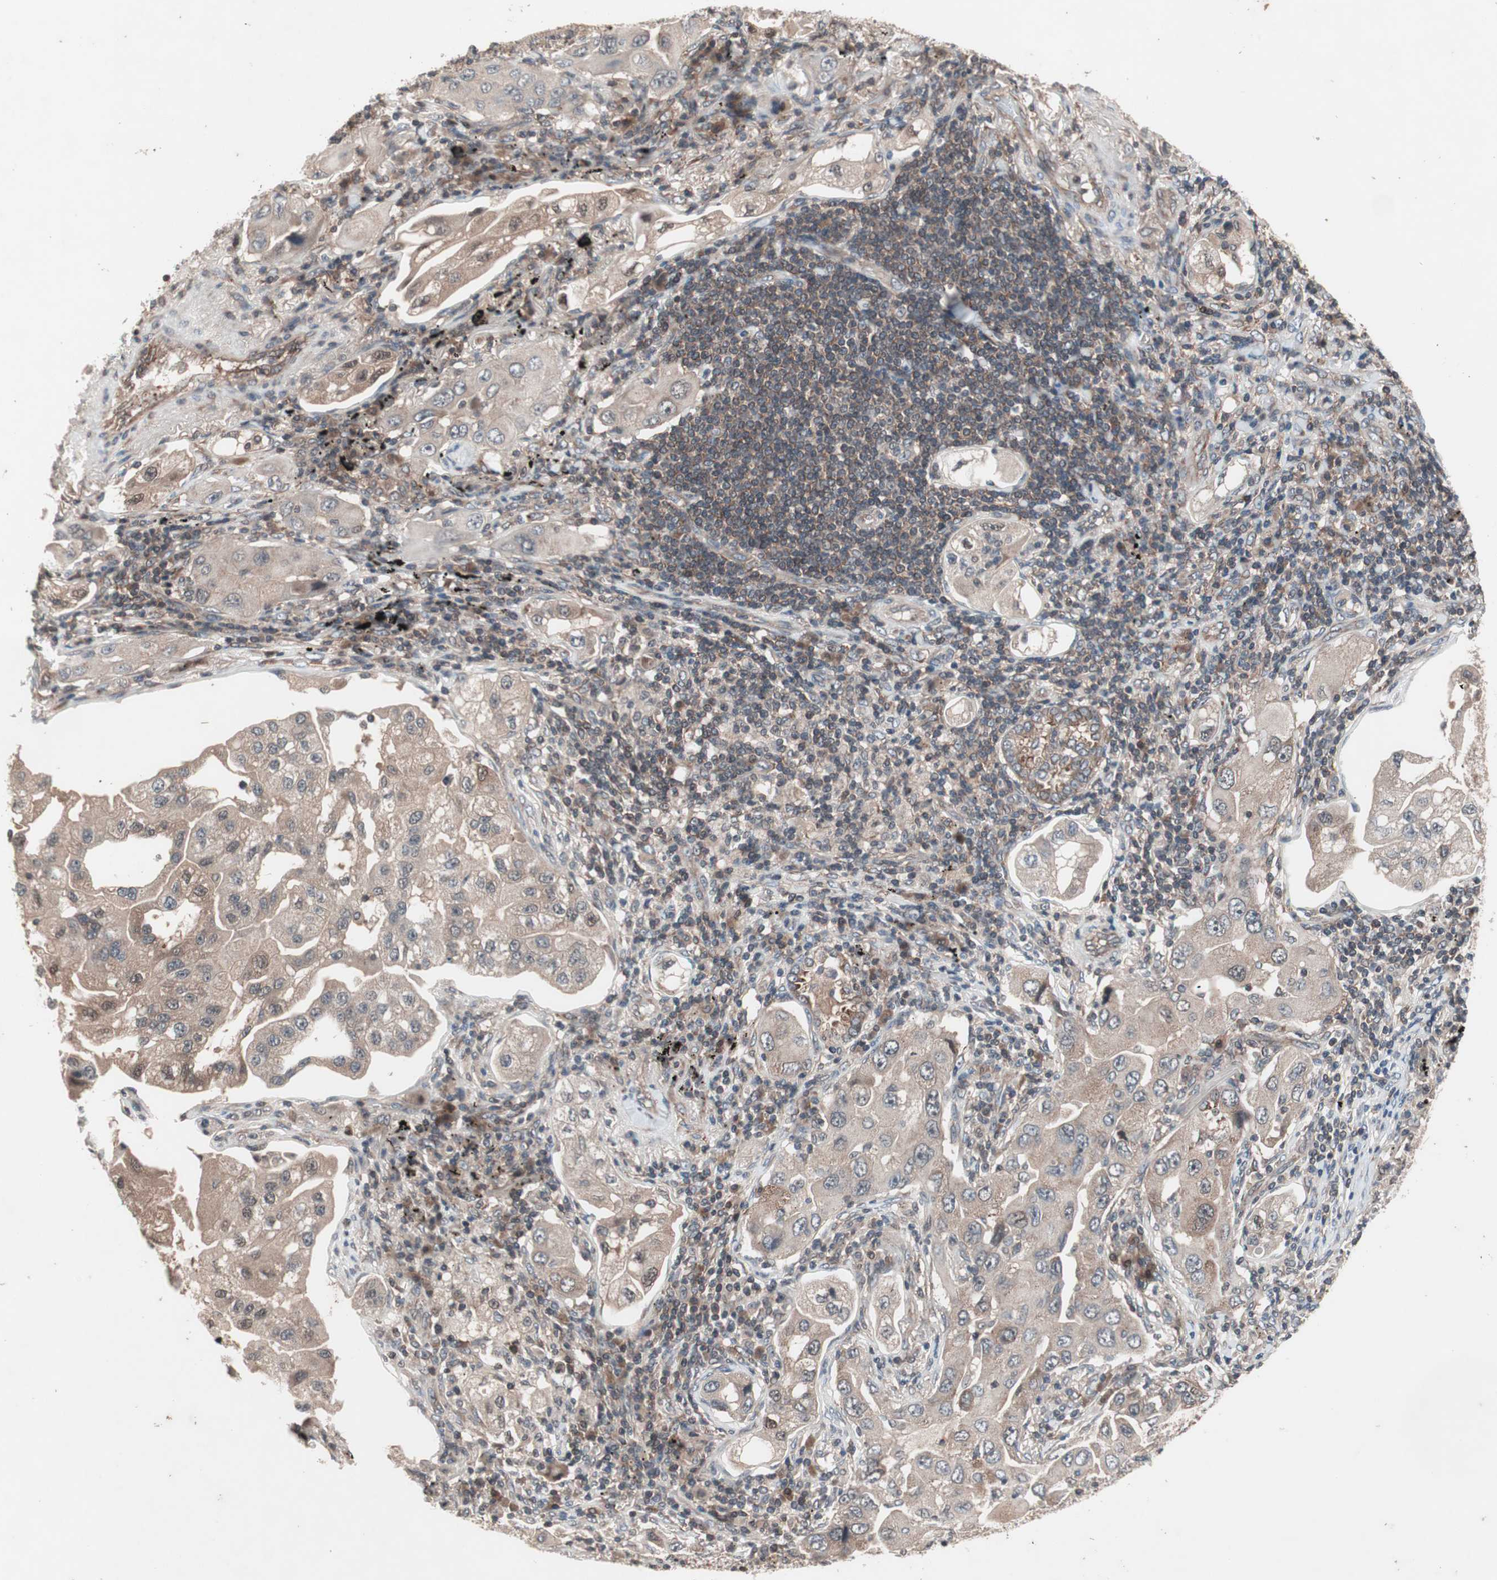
{"staining": {"intensity": "weak", "quantity": "<25%", "location": "cytoplasmic/membranous"}, "tissue": "lung cancer", "cell_type": "Tumor cells", "image_type": "cancer", "snomed": [{"axis": "morphology", "description": "Adenocarcinoma, NOS"}, {"axis": "topography", "description": "Lung"}], "caption": "There is no significant staining in tumor cells of lung cancer (adenocarcinoma).", "gene": "IRS1", "patient": {"sex": "female", "age": 65}}